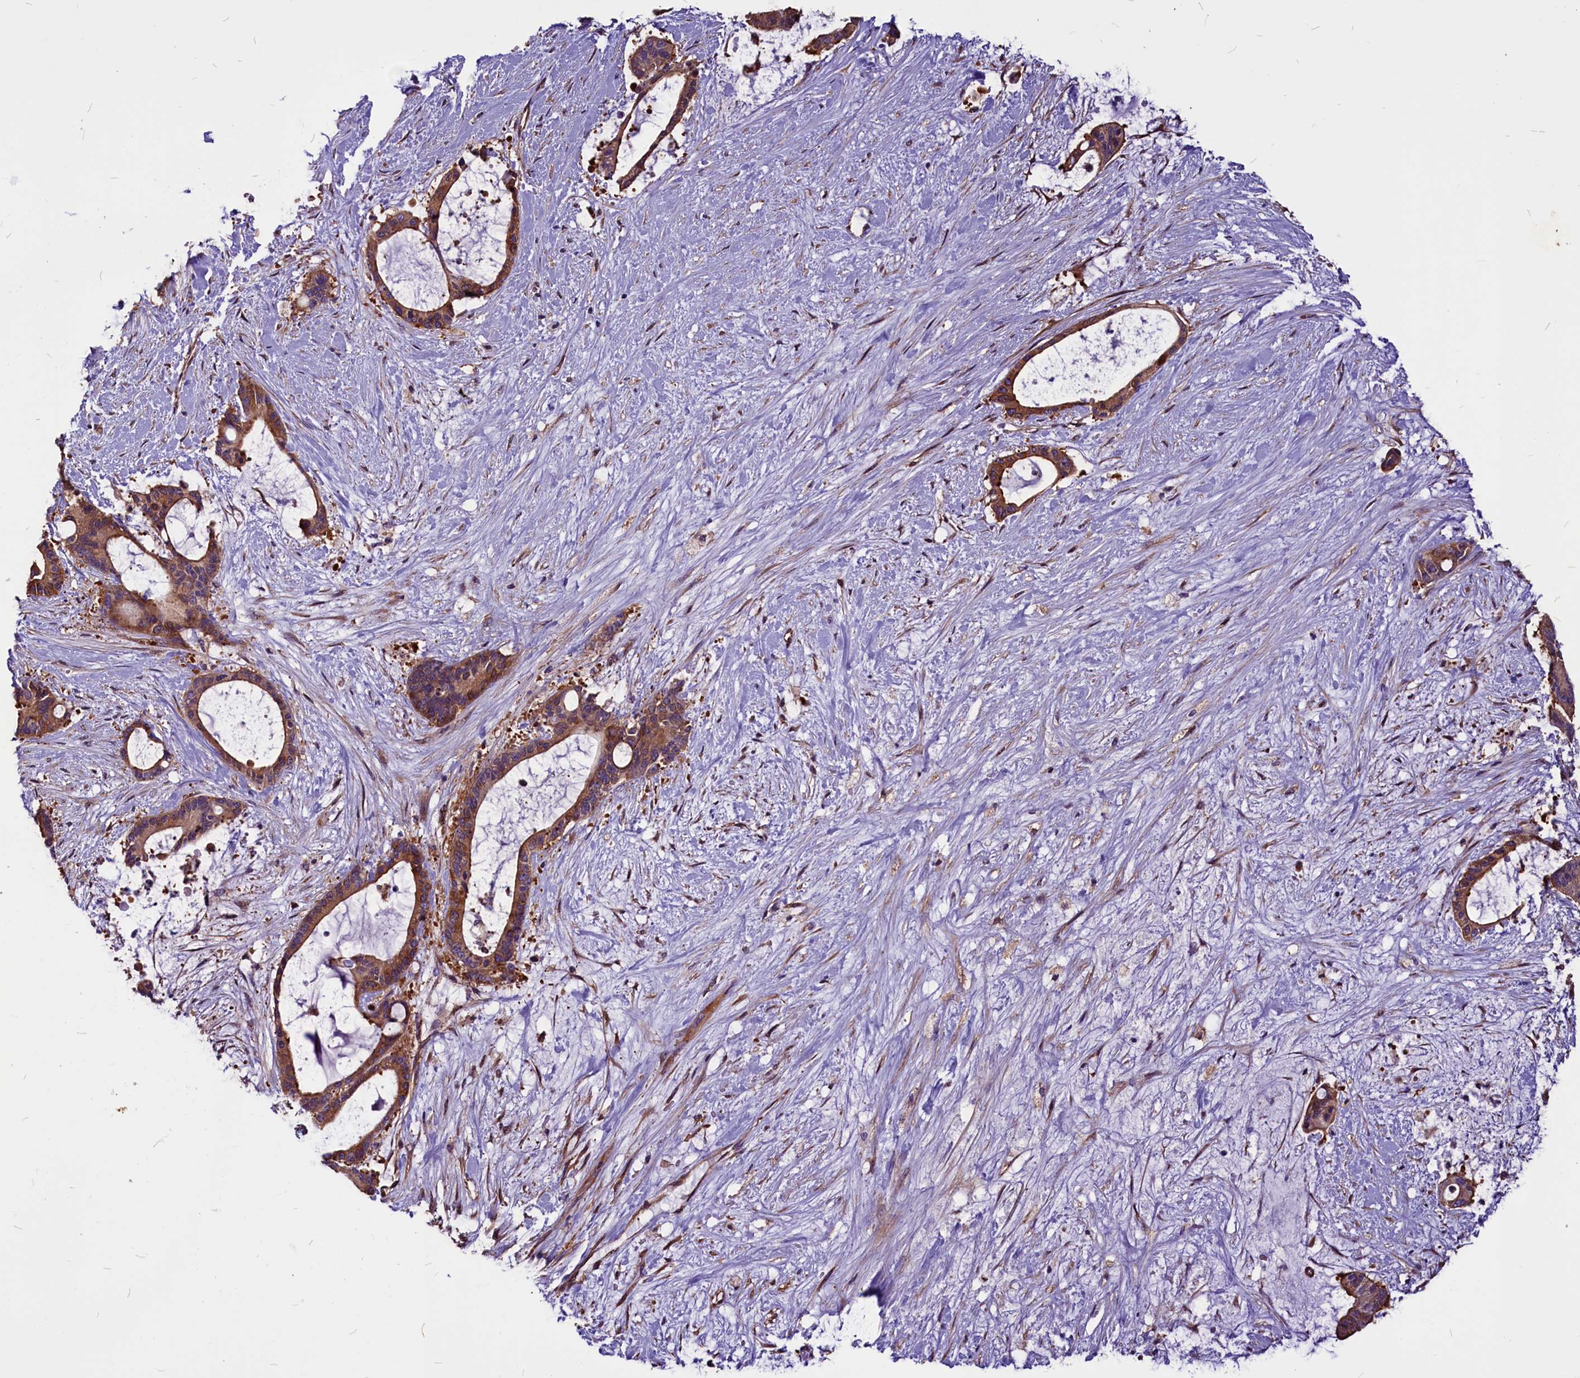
{"staining": {"intensity": "strong", "quantity": ">75%", "location": "cytoplasmic/membranous"}, "tissue": "liver cancer", "cell_type": "Tumor cells", "image_type": "cancer", "snomed": [{"axis": "morphology", "description": "Normal tissue, NOS"}, {"axis": "morphology", "description": "Cholangiocarcinoma"}, {"axis": "topography", "description": "Liver"}, {"axis": "topography", "description": "Peripheral nerve tissue"}], "caption": "Immunohistochemistry (DAB (3,3'-diaminobenzidine)) staining of human liver cancer (cholangiocarcinoma) displays strong cytoplasmic/membranous protein staining in approximately >75% of tumor cells.", "gene": "EIF3G", "patient": {"sex": "female", "age": 73}}